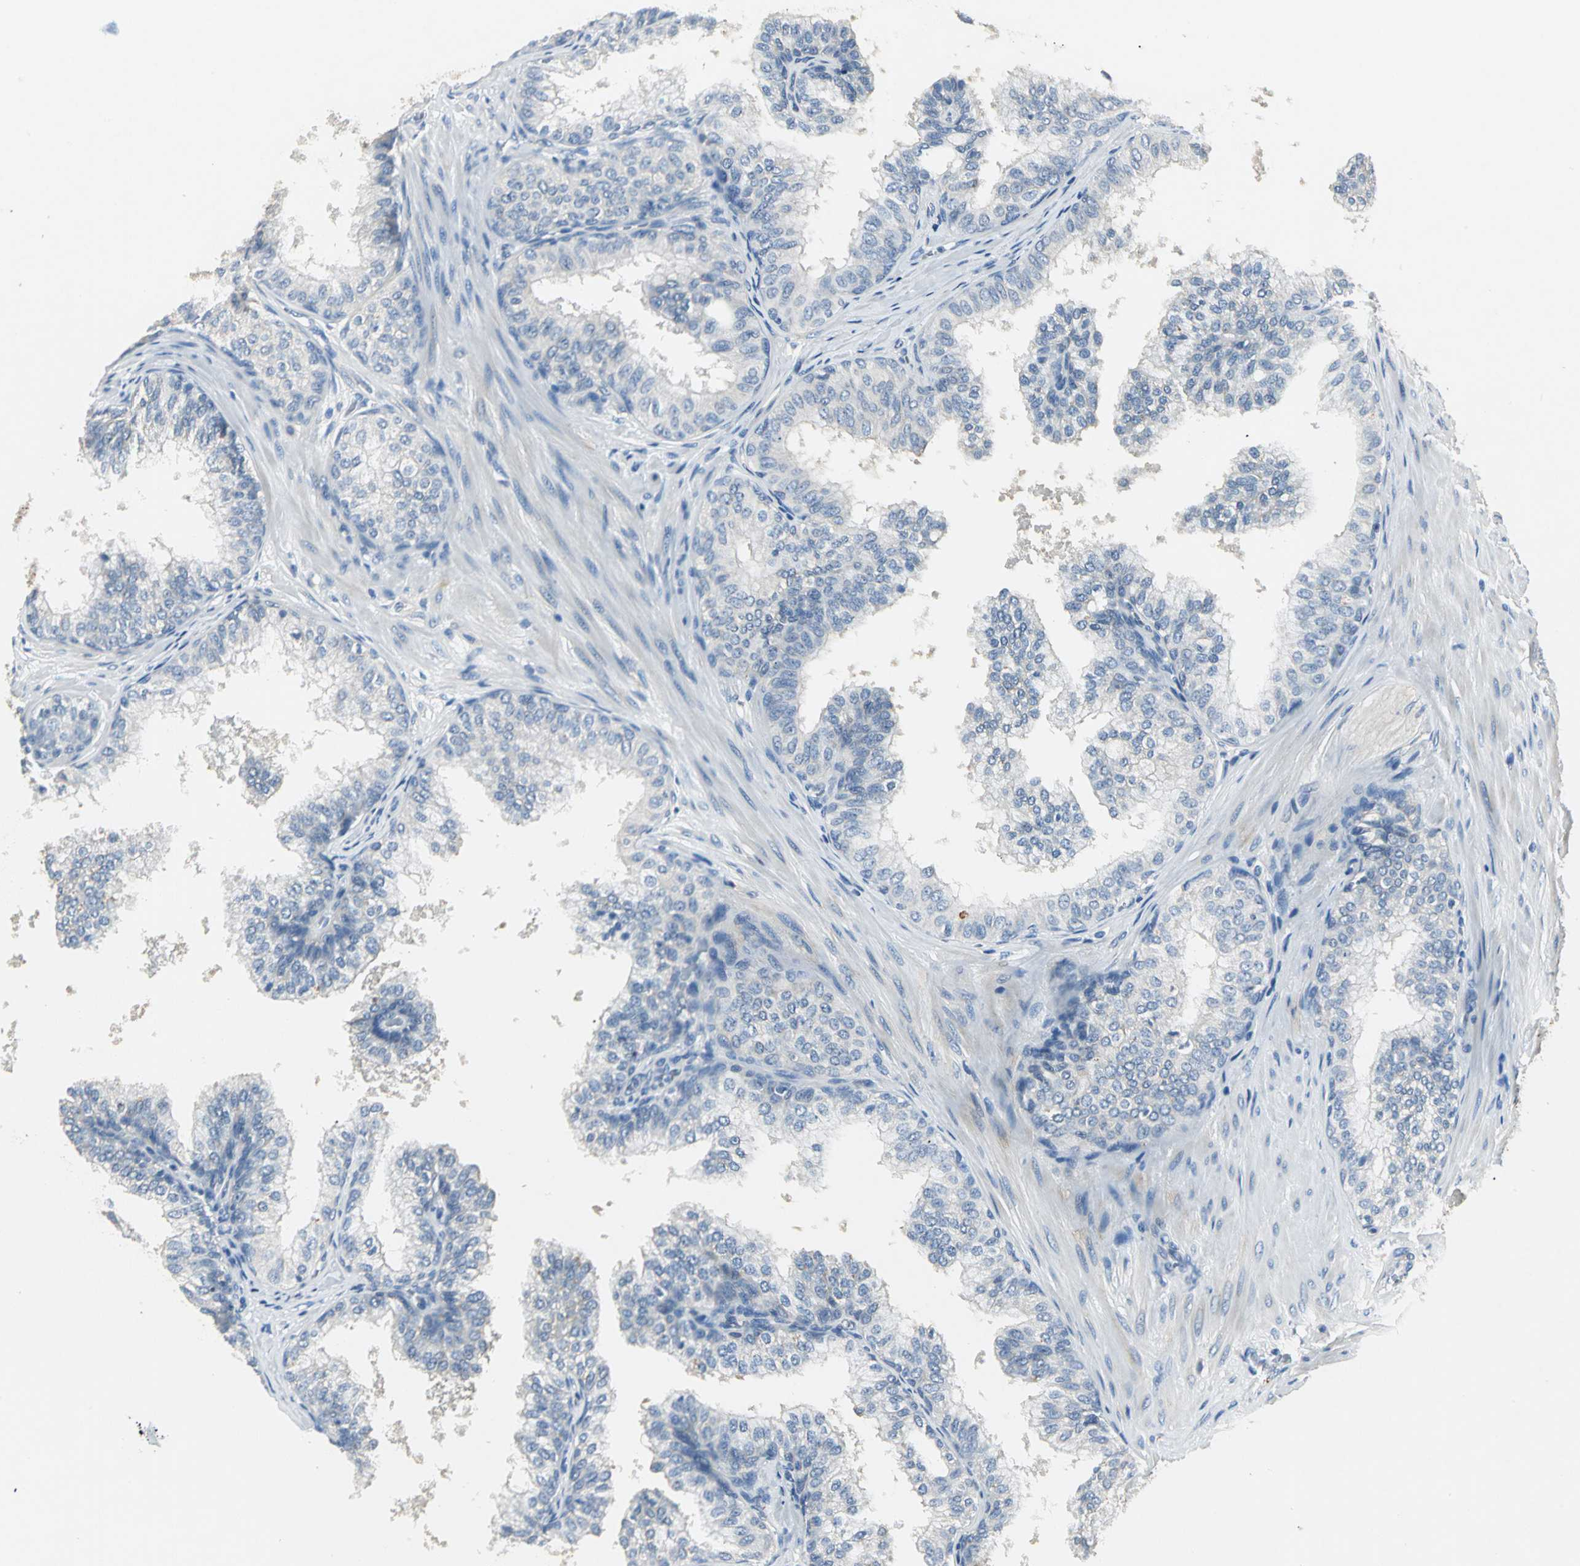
{"staining": {"intensity": "negative", "quantity": "none", "location": "none"}, "tissue": "prostate", "cell_type": "Glandular cells", "image_type": "normal", "snomed": [{"axis": "morphology", "description": "Normal tissue, NOS"}, {"axis": "topography", "description": "Prostate"}], "caption": "This micrograph is of benign prostate stained with immunohistochemistry to label a protein in brown with the nuclei are counter-stained blue. There is no positivity in glandular cells. (DAB immunohistochemistry, high magnification).", "gene": "B3GNT2", "patient": {"sex": "male", "age": 60}}